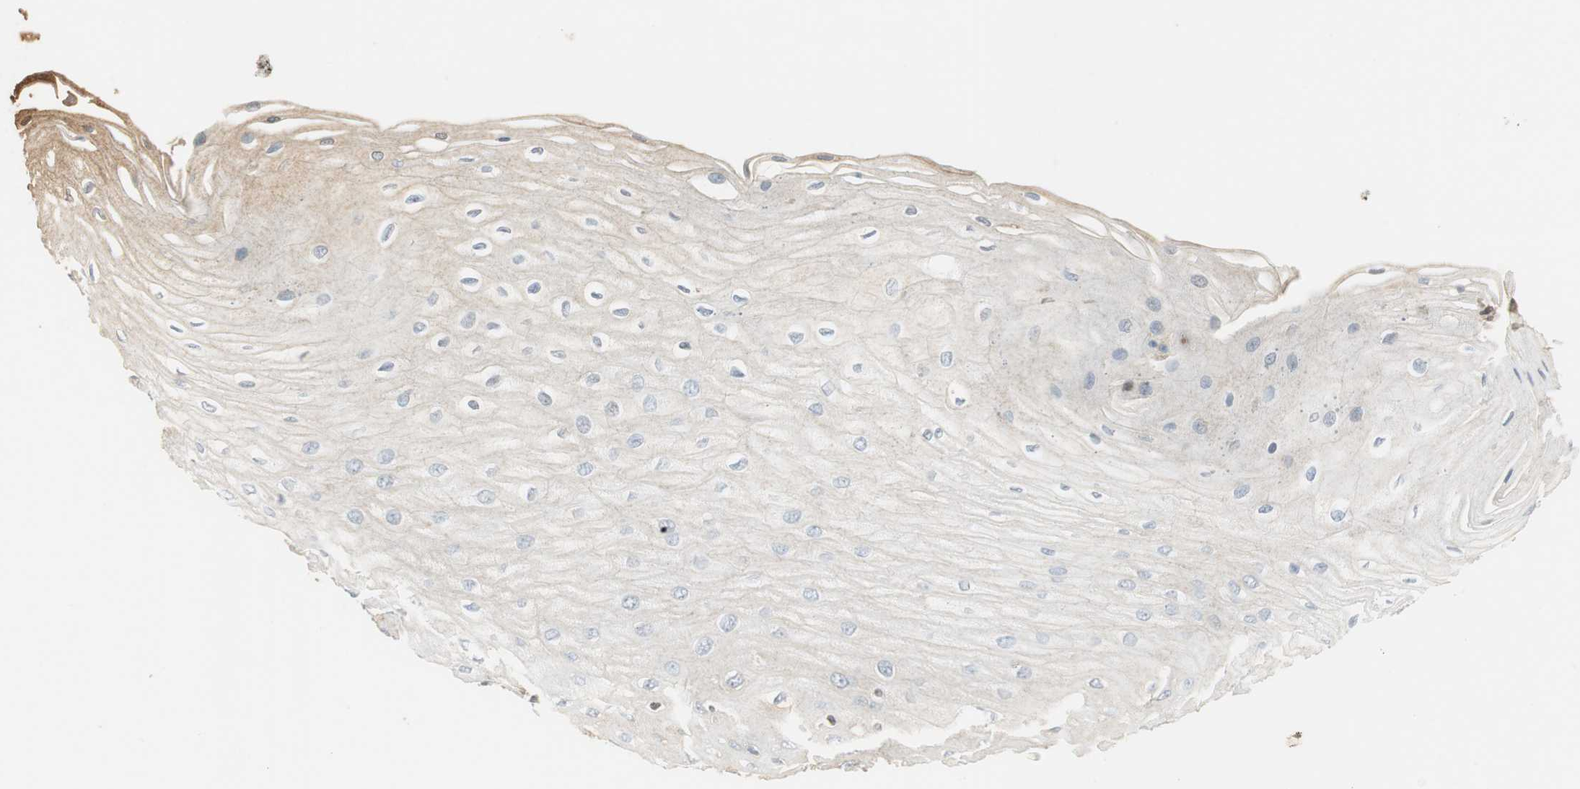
{"staining": {"intensity": "weak", "quantity": "<25%", "location": "cytoplasmic/membranous"}, "tissue": "esophagus", "cell_type": "Squamous epithelial cells", "image_type": "normal", "snomed": [{"axis": "morphology", "description": "Normal tissue, NOS"}, {"axis": "morphology", "description": "Squamous cell carcinoma, NOS"}, {"axis": "topography", "description": "Esophagus"}], "caption": "High magnification brightfield microscopy of normal esophagus stained with DAB (brown) and counterstained with hematoxylin (blue): squamous epithelial cells show no significant expression. Brightfield microscopy of immunohistochemistry (IHC) stained with DAB (brown) and hematoxylin (blue), captured at high magnification.", "gene": "RUNX2", "patient": {"sex": "male", "age": 65}}